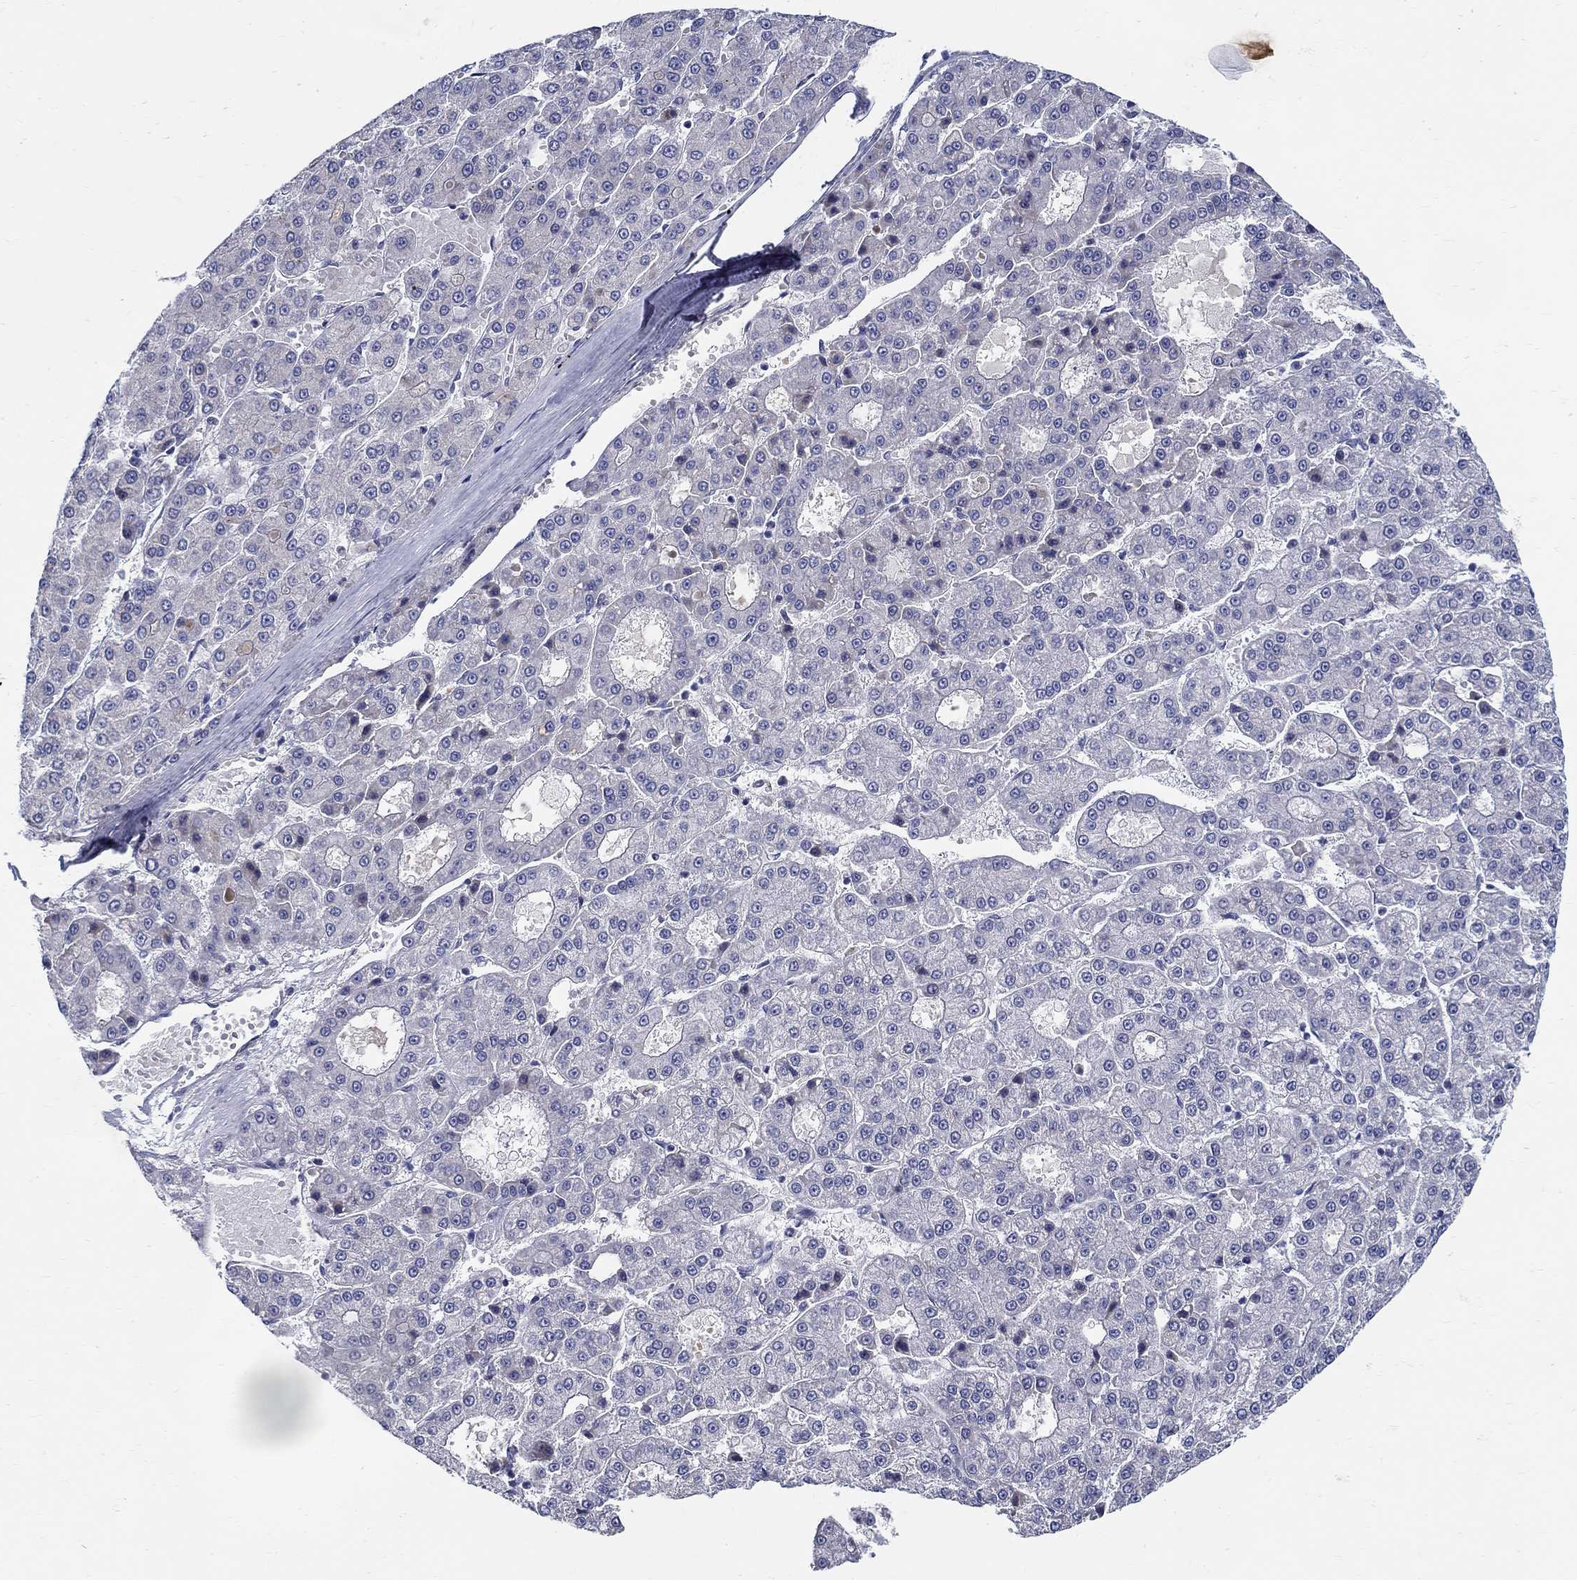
{"staining": {"intensity": "negative", "quantity": "none", "location": "none"}, "tissue": "liver cancer", "cell_type": "Tumor cells", "image_type": "cancer", "snomed": [{"axis": "morphology", "description": "Carcinoma, Hepatocellular, NOS"}, {"axis": "topography", "description": "Liver"}], "caption": "High power microscopy image of an IHC photomicrograph of liver cancer, revealing no significant positivity in tumor cells.", "gene": "C16orf46", "patient": {"sex": "male", "age": 70}}